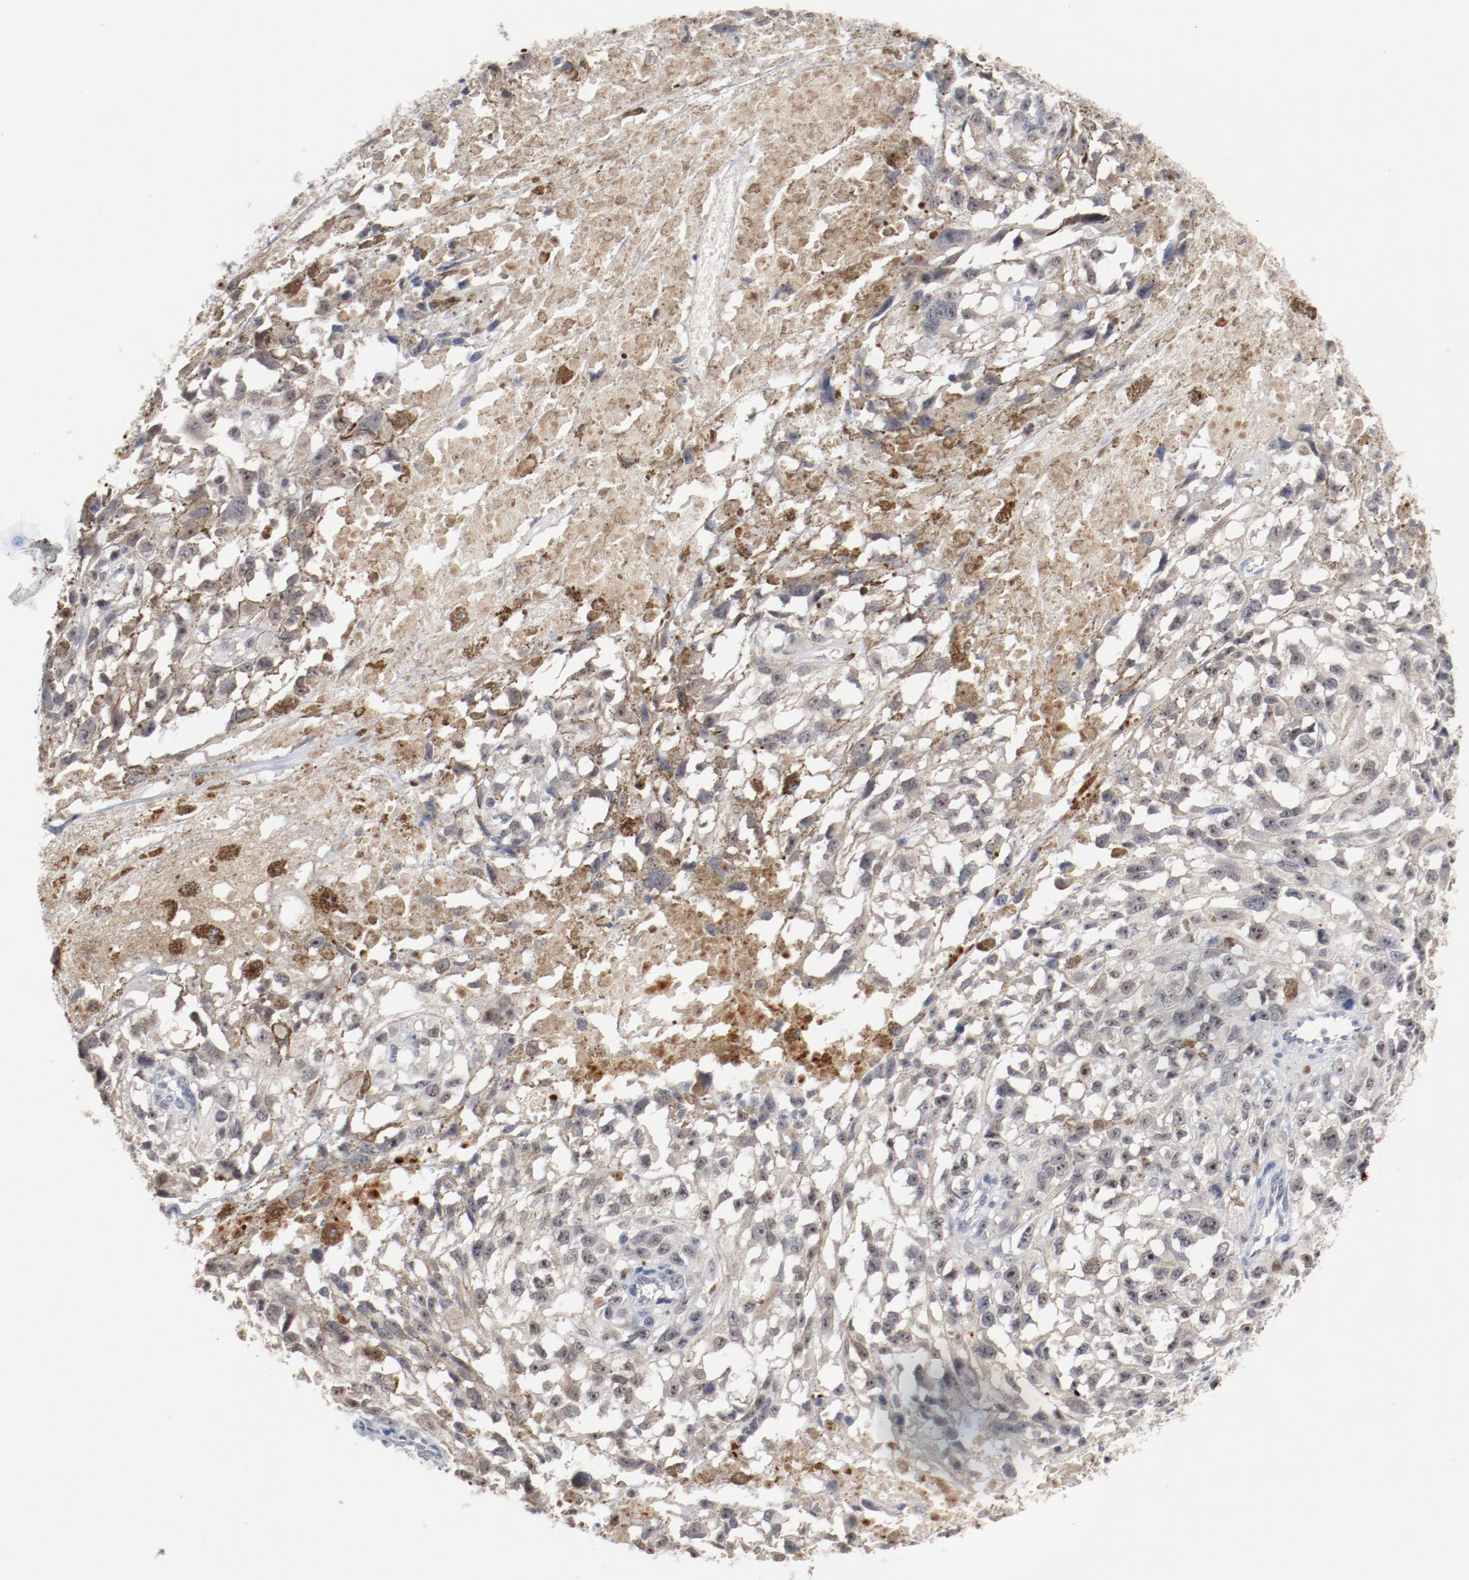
{"staining": {"intensity": "negative", "quantity": "none", "location": "none"}, "tissue": "melanoma", "cell_type": "Tumor cells", "image_type": "cancer", "snomed": [{"axis": "morphology", "description": "Malignant melanoma, Metastatic site"}, {"axis": "topography", "description": "Lymph node"}], "caption": "IHC of human malignant melanoma (metastatic site) shows no positivity in tumor cells.", "gene": "ERICH1", "patient": {"sex": "male", "age": 59}}